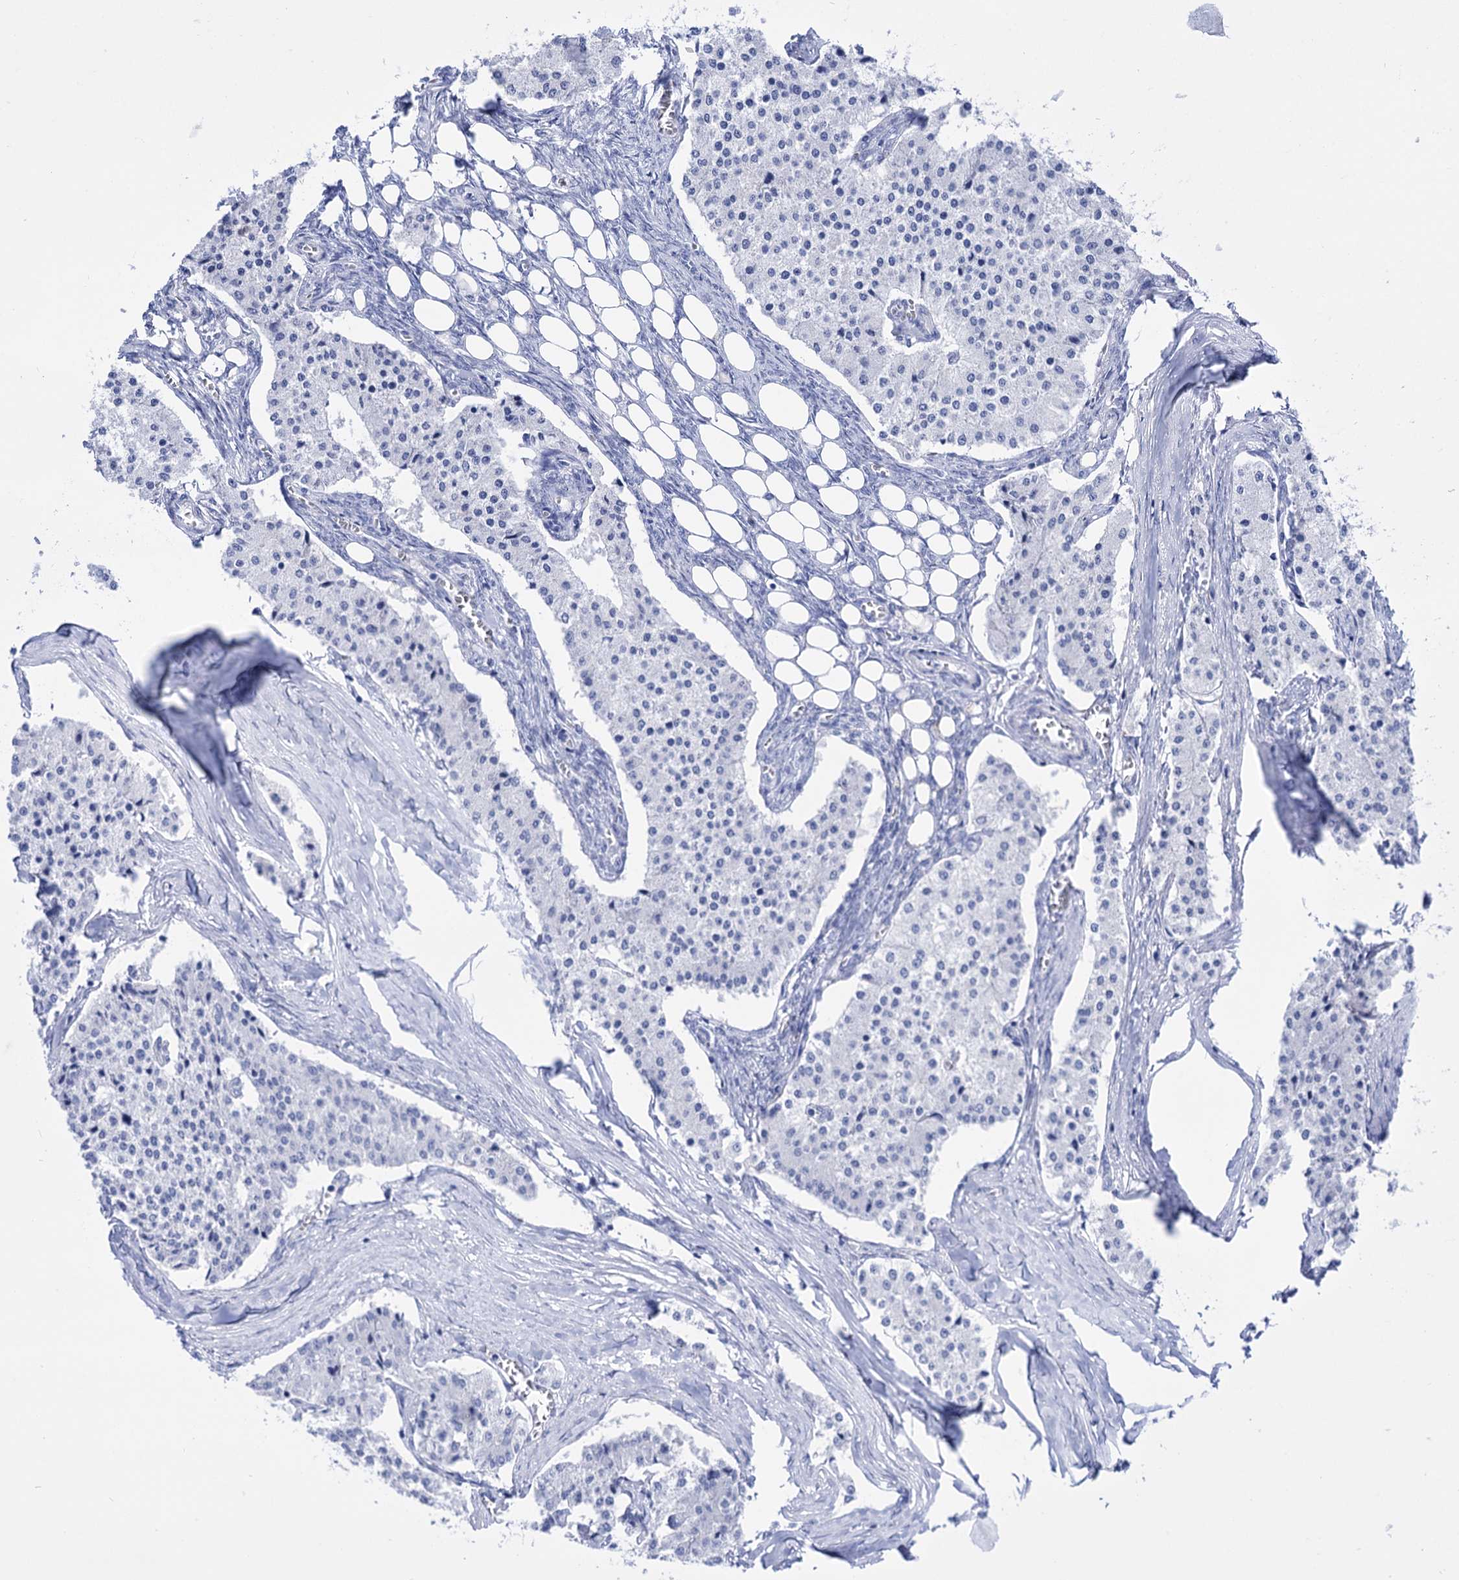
{"staining": {"intensity": "negative", "quantity": "none", "location": "none"}, "tissue": "carcinoid", "cell_type": "Tumor cells", "image_type": "cancer", "snomed": [{"axis": "morphology", "description": "Carcinoid, malignant, NOS"}, {"axis": "topography", "description": "Colon"}], "caption": "A high-resolution photomicrograph shows immunohistochemistry (IHC) staining of carcinoid, which reveals no significant expression in tumor cells.", "gene": "YARS2", "patient": {"sex": "female", "age": 52}}